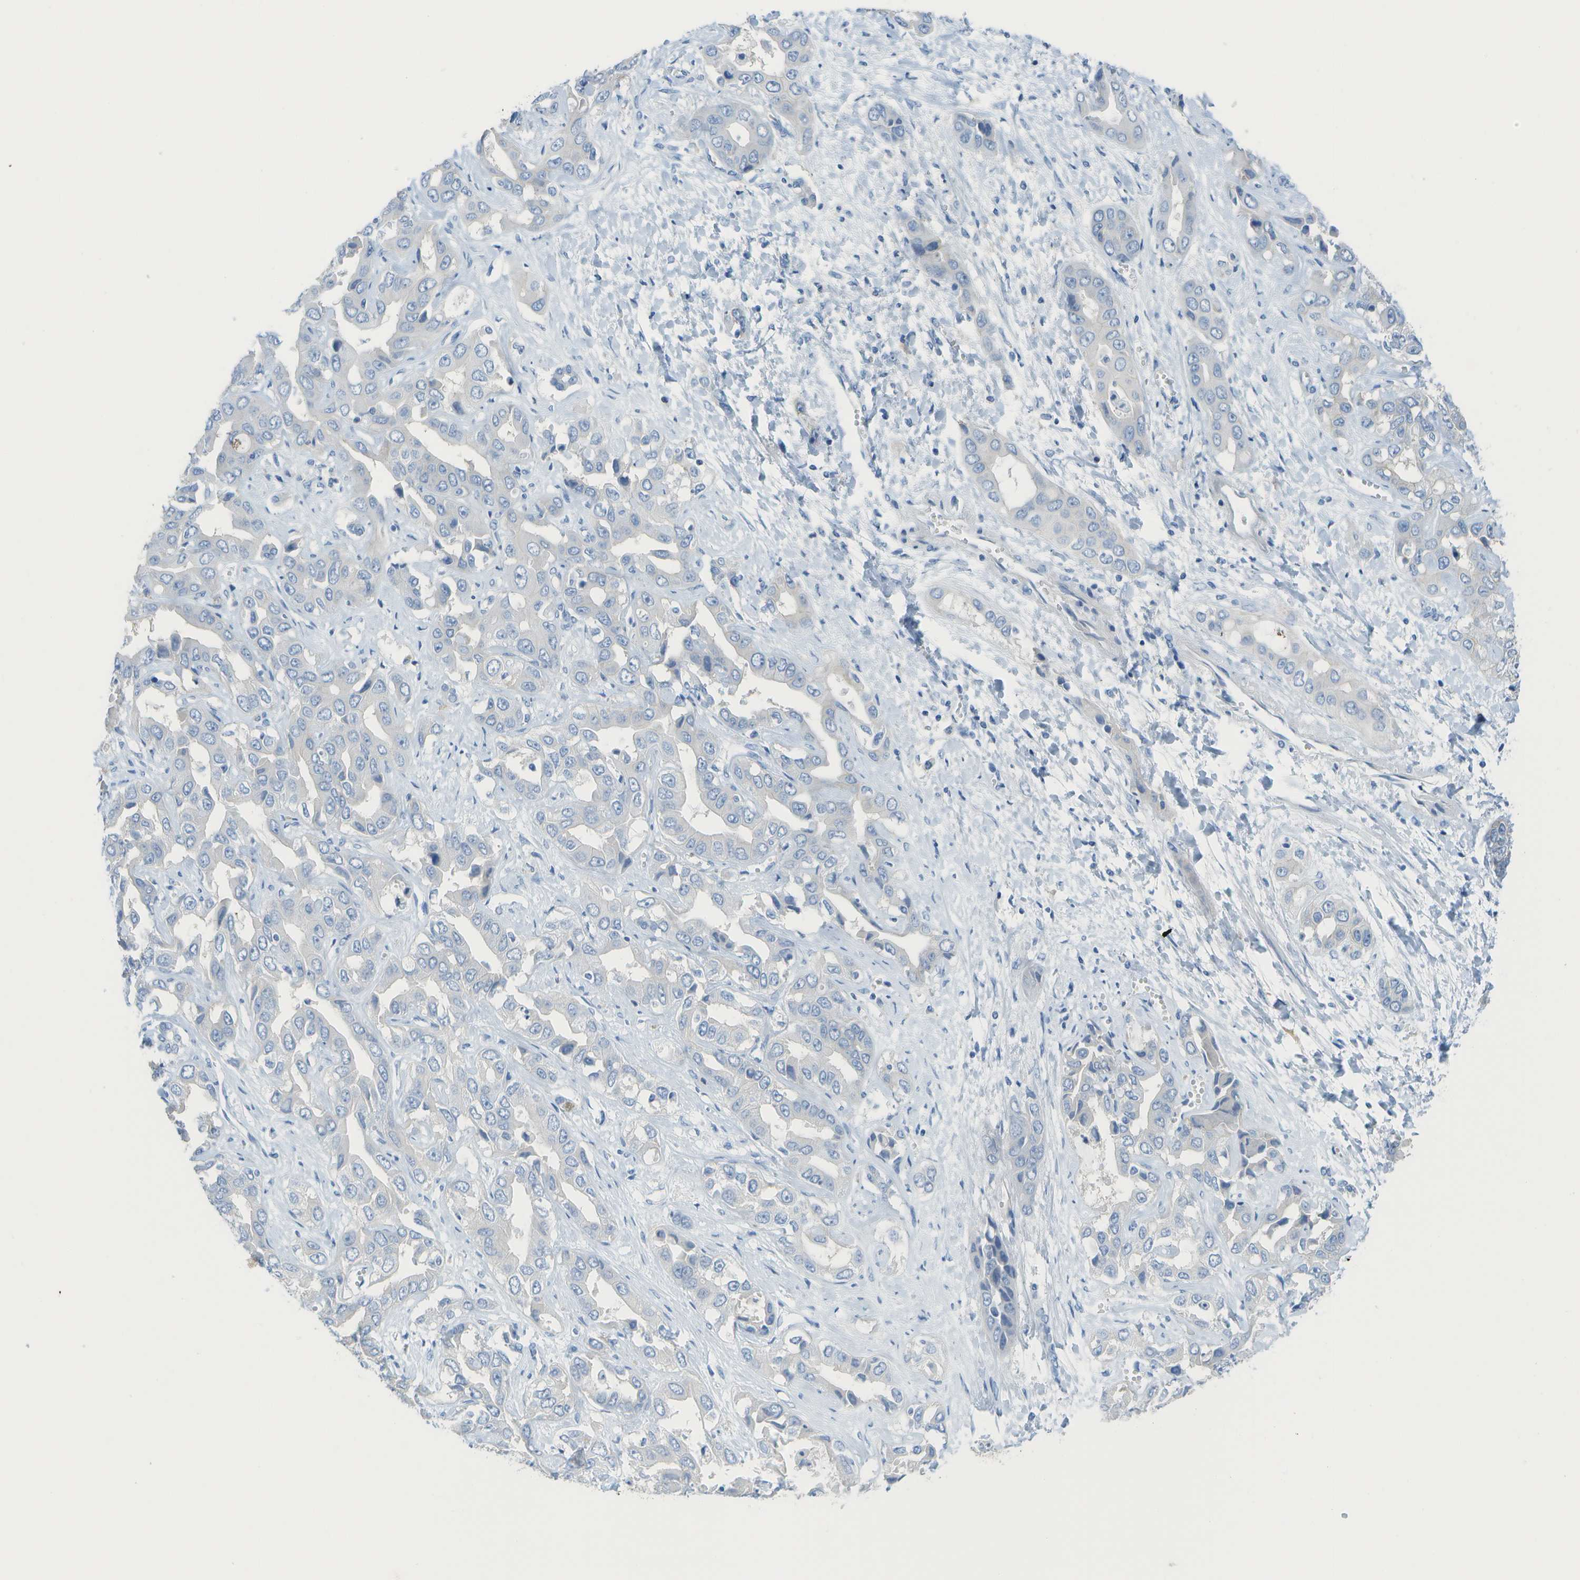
{"staining": {"intensity": "negative", "quantity": "none", "location": "none"}, "tissue": "liver cancer", "cell_type": "Tumor cells", "image_type": "cancer", "snomed": [{"axis": "morphology", "description": "Cholangiocarcinoma"}, {"axis": "topography", "description": "Liver"}], "caption": "This is a micrograph of immunohistochemistry staining of liver cancer, which shows no expression in tumor cells.", "gene": "CD46", "patient": {"sex": "female", "age": 52}}